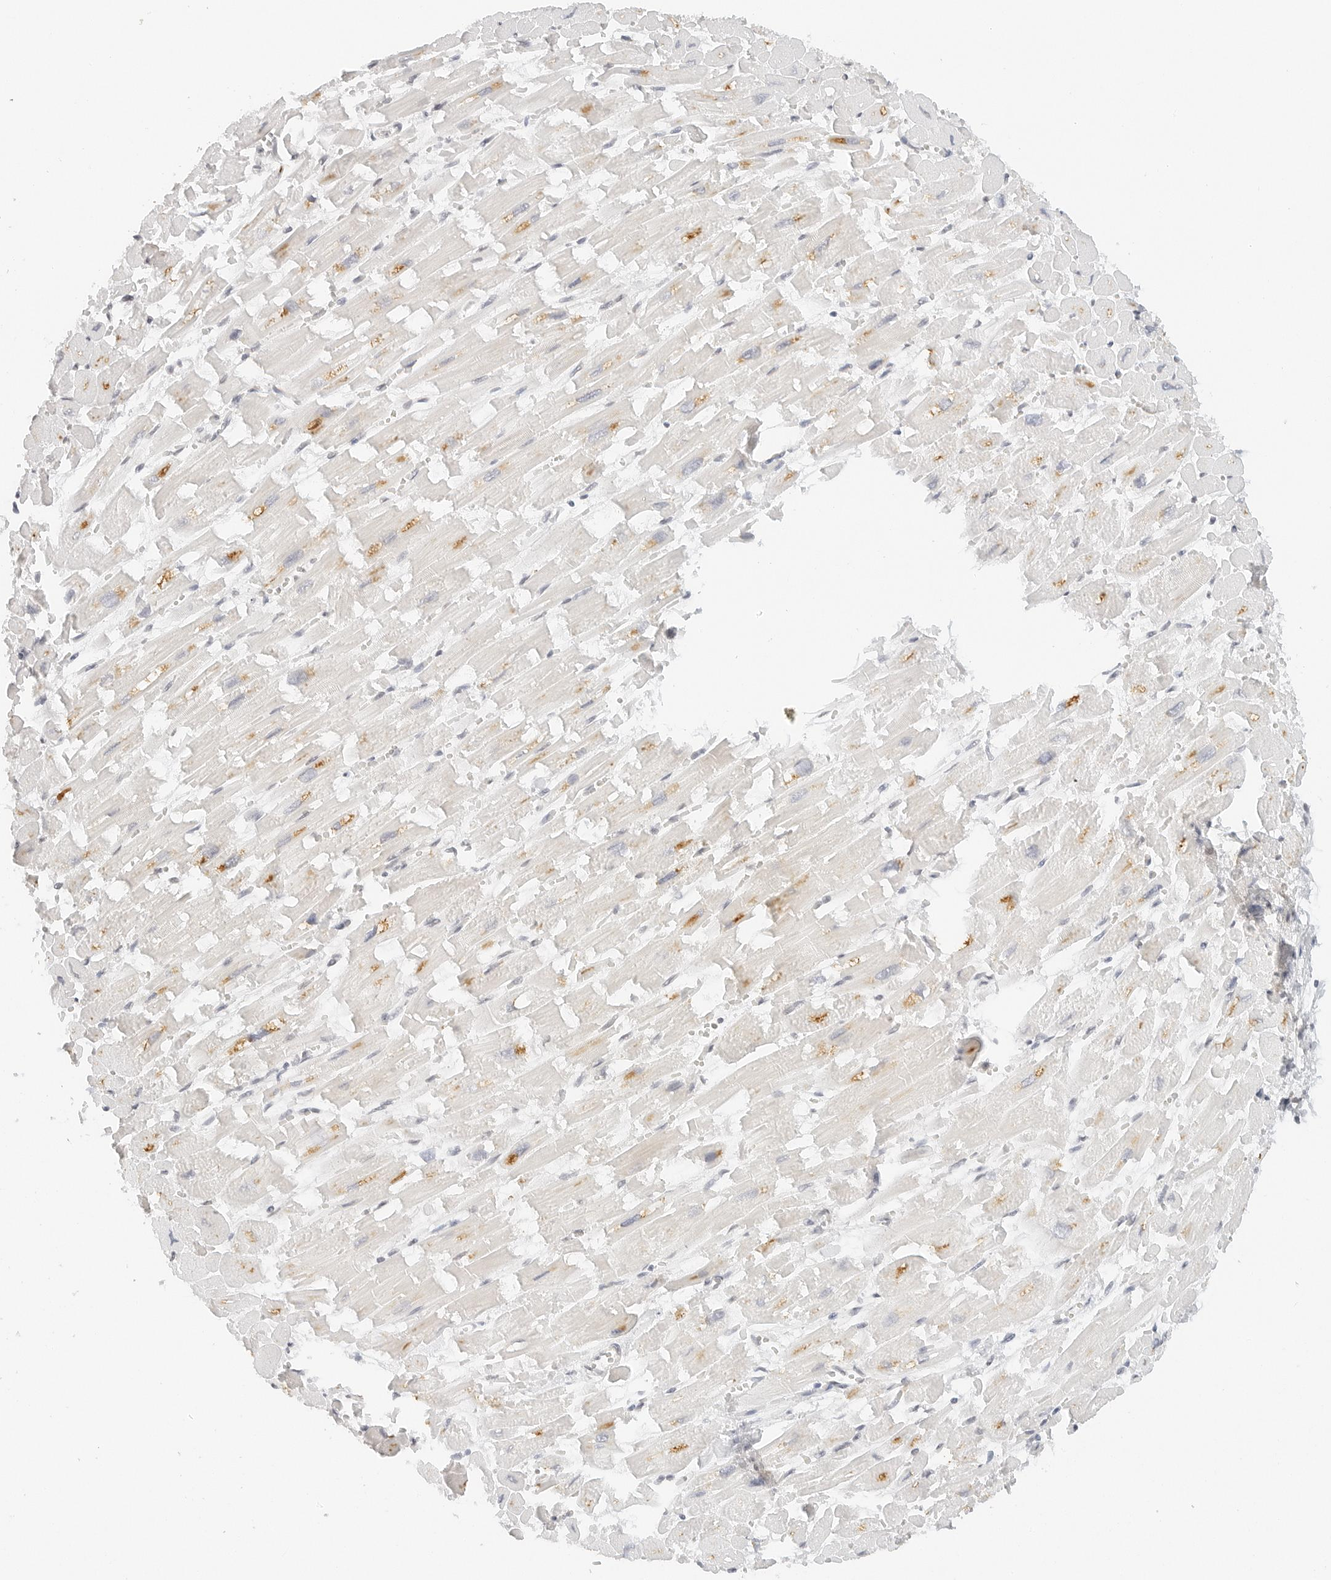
{"staining": {"intensity": "moderate", "quantity": "25%-75%", "location": "cytoplasmic/membranous"}, "tissue": "heart muscle", "cell_type": "Cardiomyocytes", "image_type": "normal", "snomed": [{"axis": "morphology", "description": "Normal tissue, NOS"}, {"axis": "topography", "description": "Heart"}], "caption": "Heart muscle stained with DAB (3,3'-diaminobenzidine) immunohistochemistry (IHC) reveals medium levels of moderate cytoplasmic/membranous positivity in approximately 25%-75% of cardiomyocytes.", "gene": "NEO1", "patient": {"sex": "male", "age": 54}}